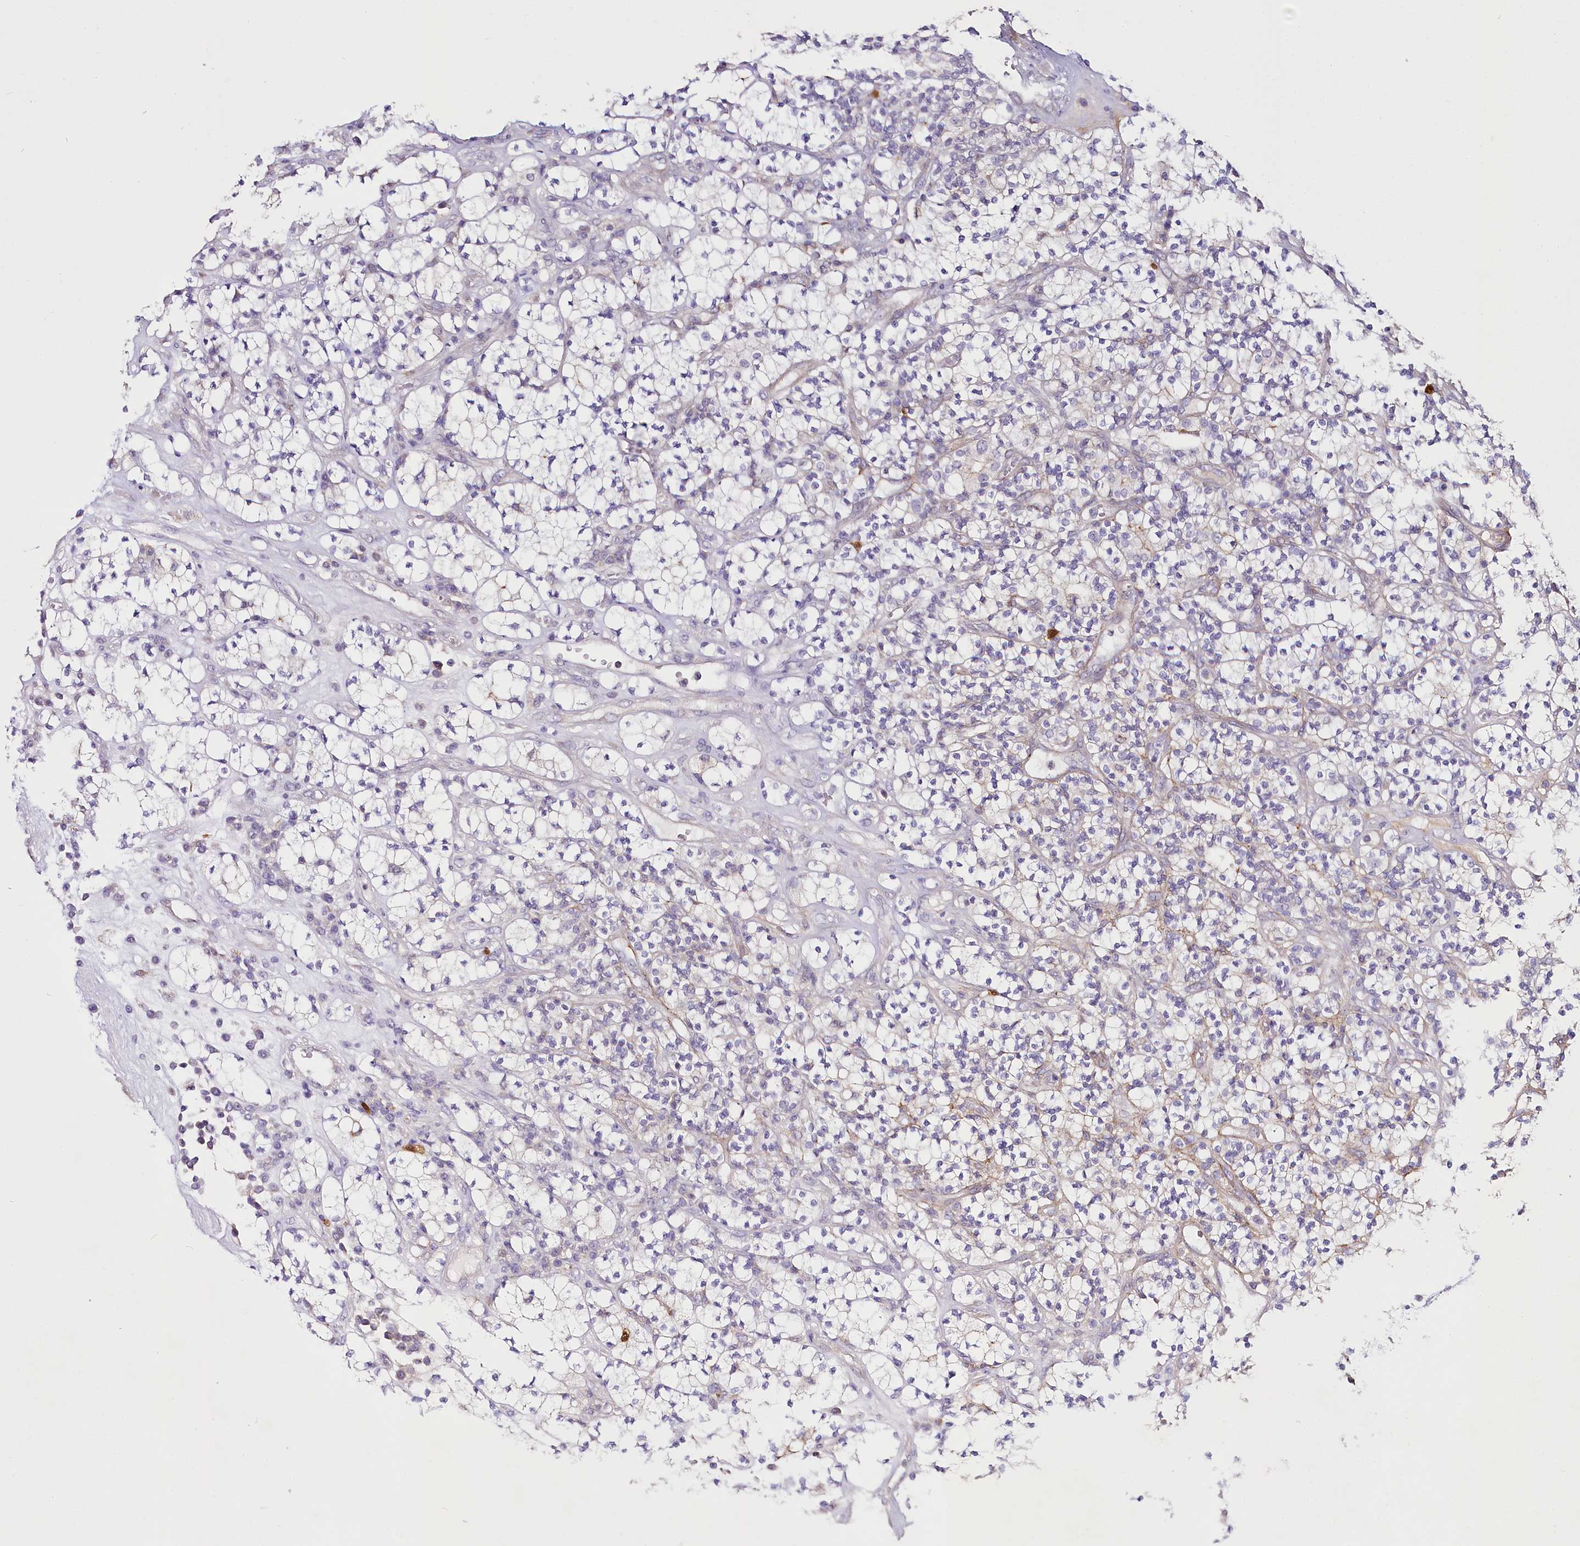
{"staining": {"intensity": "negative", "quantity": "none", "location": "none"}, "tissue": "renal cancer", "cell_type": "Tumor cells", "image_type": "cancer", "snomed": [{"axis": "morphology", "description": "Adenocarcinoma, NOS"}, {"axis": "topography", "description": "Kidney"}], "caption": "Immunohistochemical staining of renal cancer (adenocarcinoma) displays no significant expression in tumor cells. (Stains: DAB (3,3'-diaminobenzidine) IHC with hematoxylin counter stain, Microscopy: brightfield microscopy at high magnification).", "gene": "VWA5A", "patient": {"sex": "male", "age": 77}}